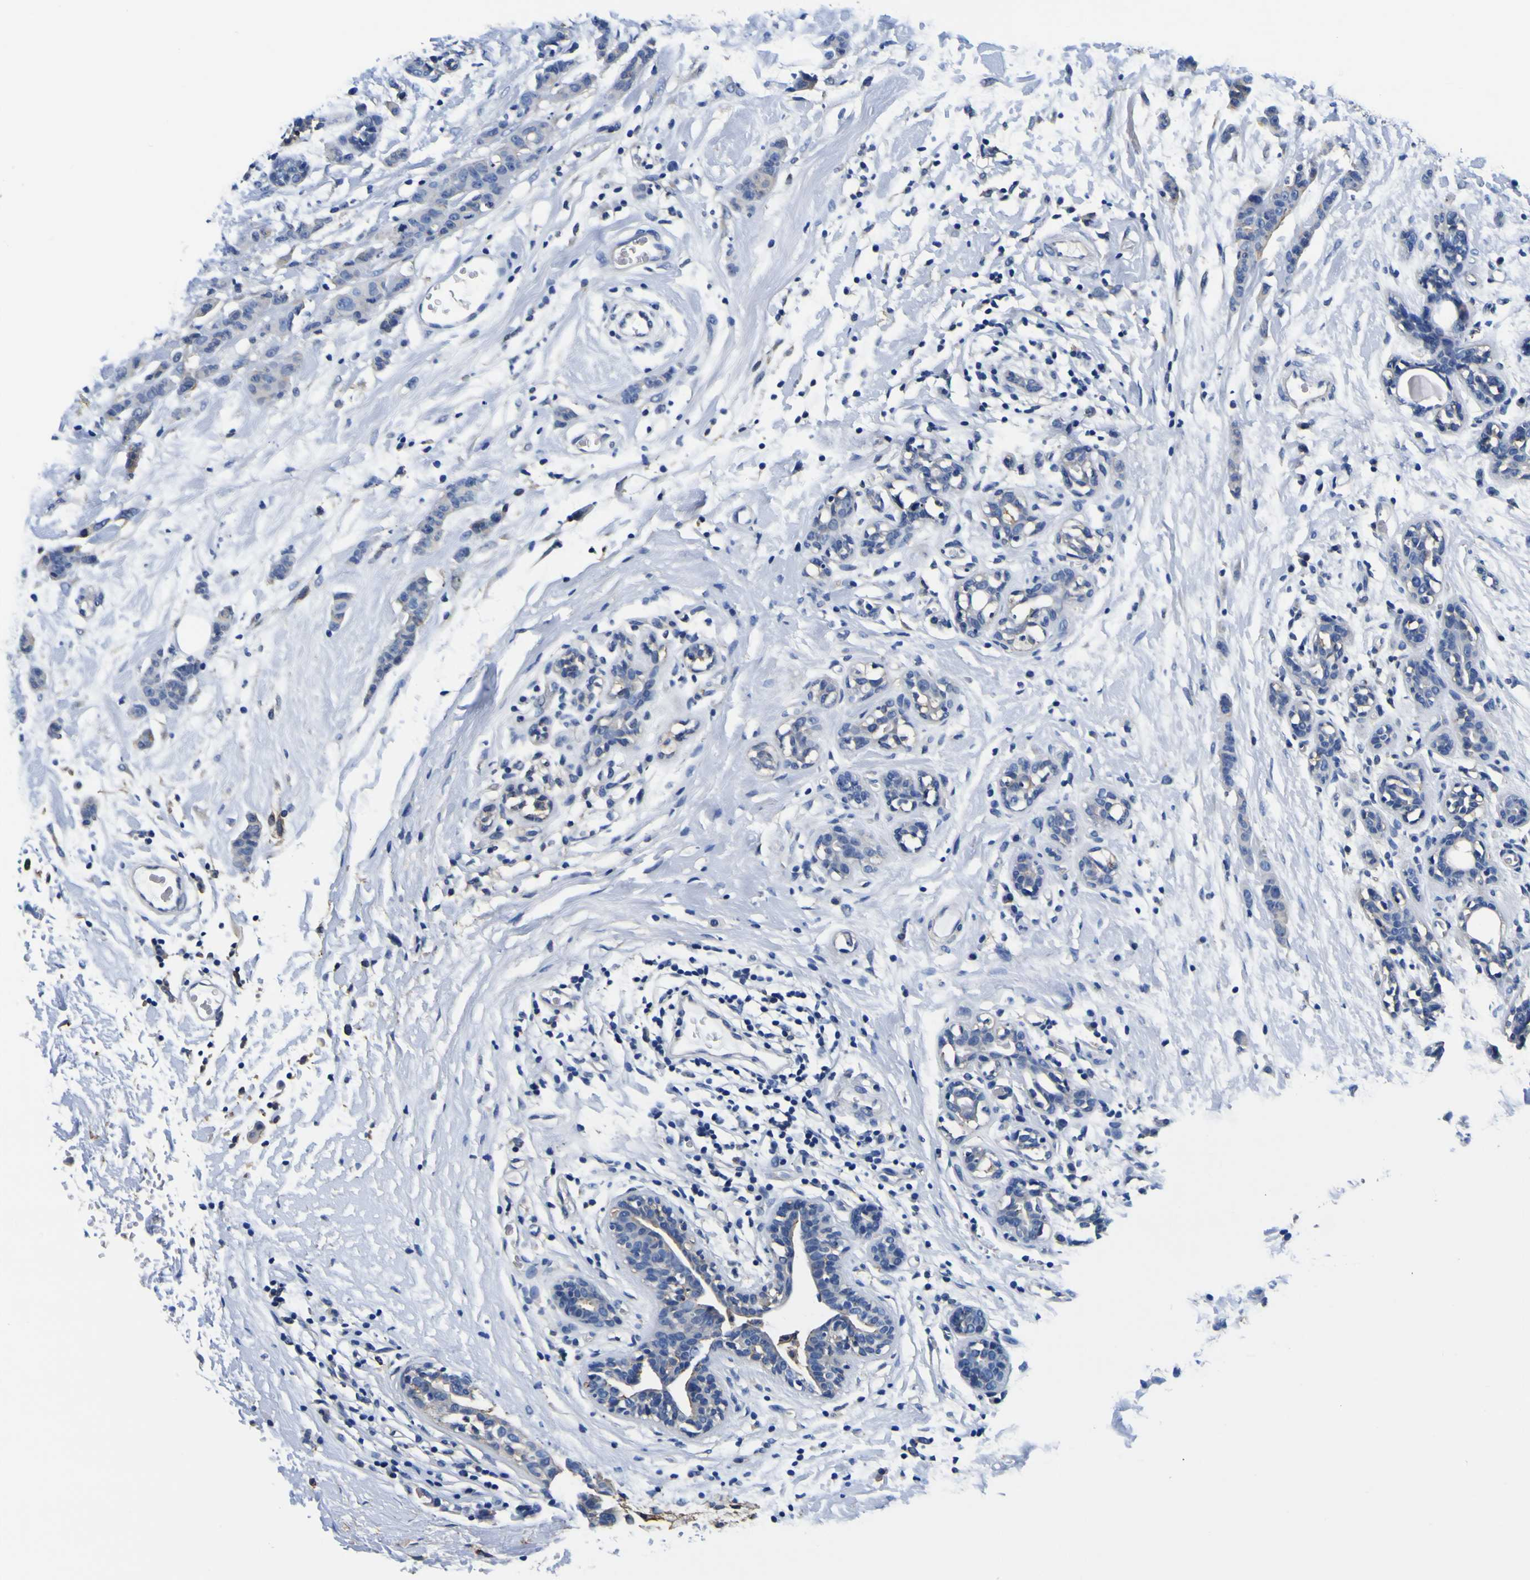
{"staining": {"intensity": "moderate", "quantity": "<25%", "location": "cytoplasmic/membranous"}, "tissue": "breast cancer", "cell_type": "Tumor cells", "image_type": "cancer", "snomed": [{"axis": "morphology", "description": "Normal tissue, NOS"}, {"axis": "morphology", "description": "Duct carcinoma"}, {"axis": "topography", "description": "Breast"}], "caption": "Protein analysis of breast infiltrating ductal carcinoma tissue reveals moderate cytoplasmic/membranous positivity in approximately <25% of tumor cells.", "gene": "PXDN", "patient": {"sex": "female", "age": 40}}